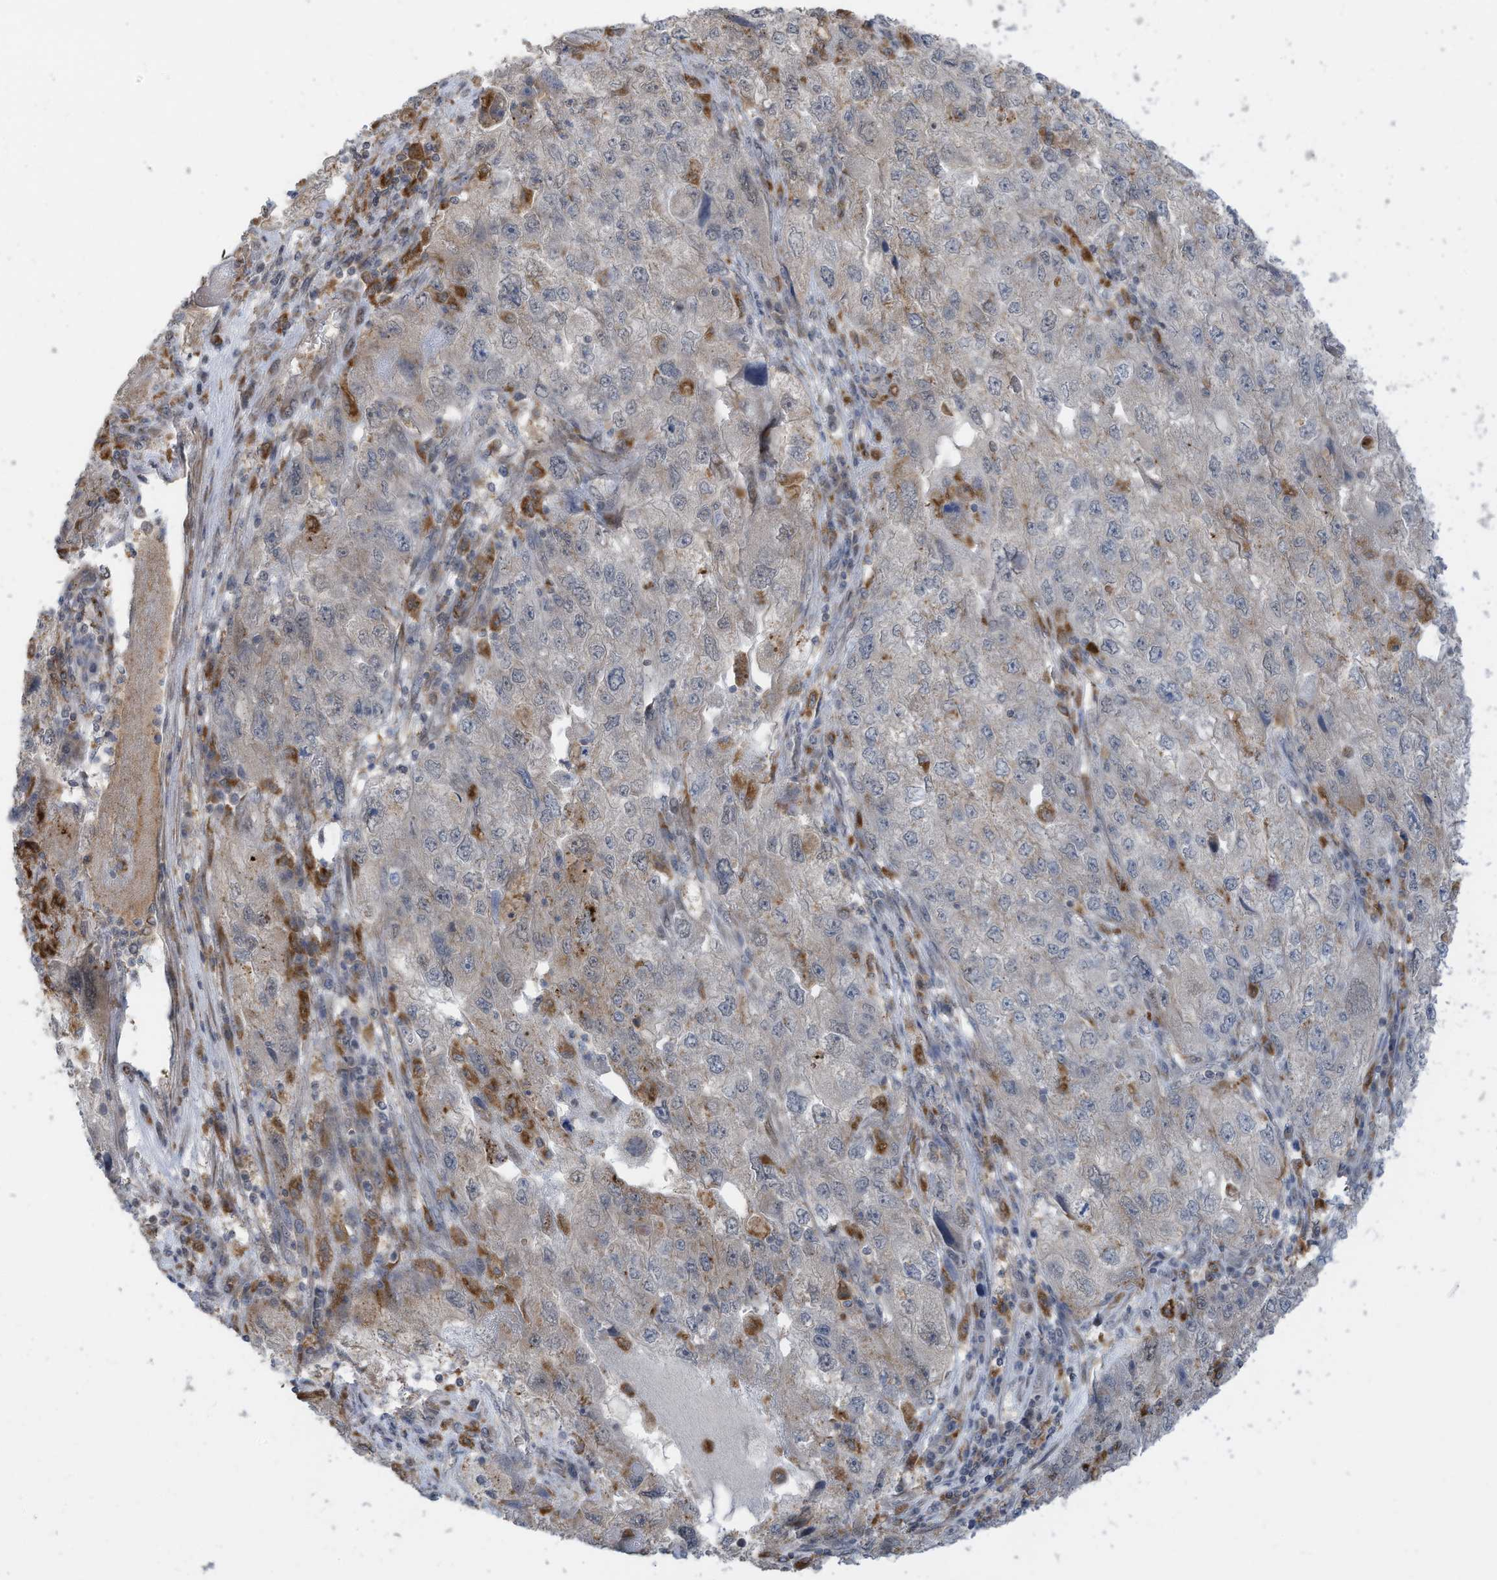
{"staining": {"intensity": "weak", "quantity": "<25%", "location": "cytoplasmic/membranous"}, "tissue": "endometrial cancer", "cell_type": "Tumor cells", "image_type": "cancer", "snomed": [{"axis": "morphology", "description": "Adenocarcinoma, NOS"}, {"axis": "topography", "description": "Endometrium"}], "caption": "Protein analysis of endometrial cancer (adenocarcinoma) exhibits no significant positivity in tumor cells.", "gene": "DZIP3", "patient": {"sex": "female", "age": 49}}